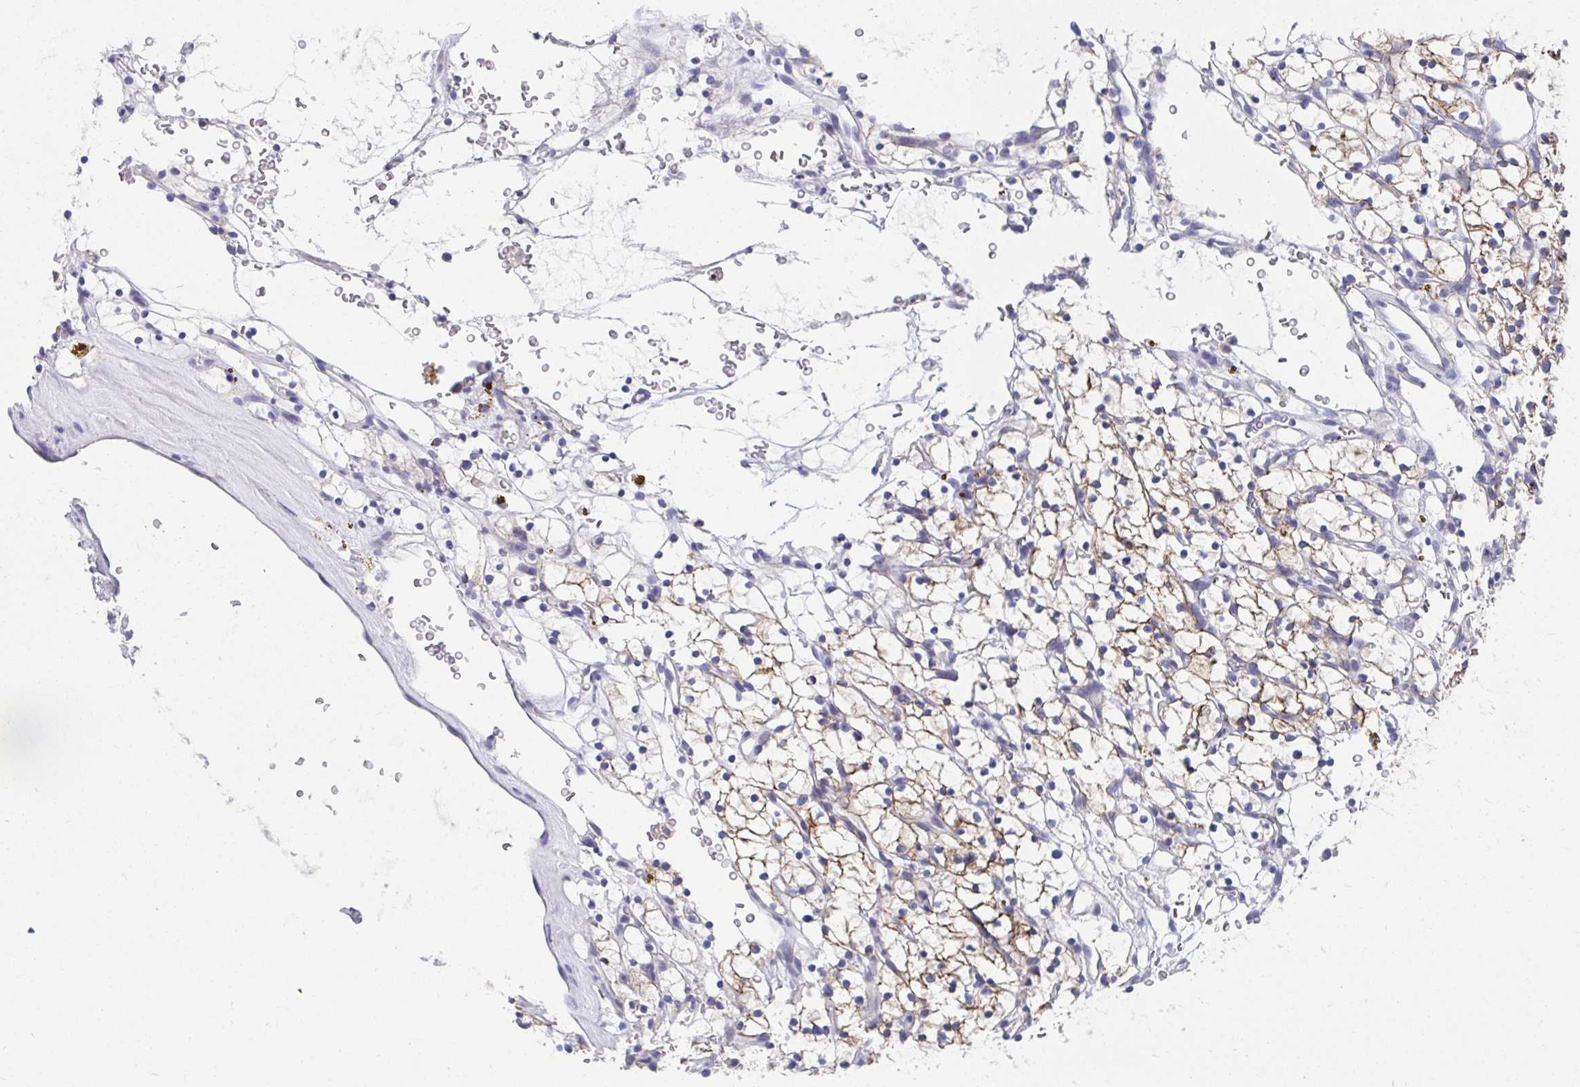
{"staining": {"intensity": "weak", "quantity": "25%-75%", "location": "cytoplasmic/membranous"}, "tissue": "renal cancer", "cell_type": "Tumor cells", "image_type": "cancer", "snomed": [{"axis": "morphology", "description": "Adenocarcinoma, NOS"}, {"axis": "topography", "description": "Kidney"}], "caption": "DAB (3,3'-diaminobenzidine) immunohistochemical staining of renal adenocarcinoma exhibits weak cytoplasmic/membranous protein expression in about 25%-75% of tumor cells.", "gene": "TMPRSS2", "patient": {"sex": "female", "age": 64}}